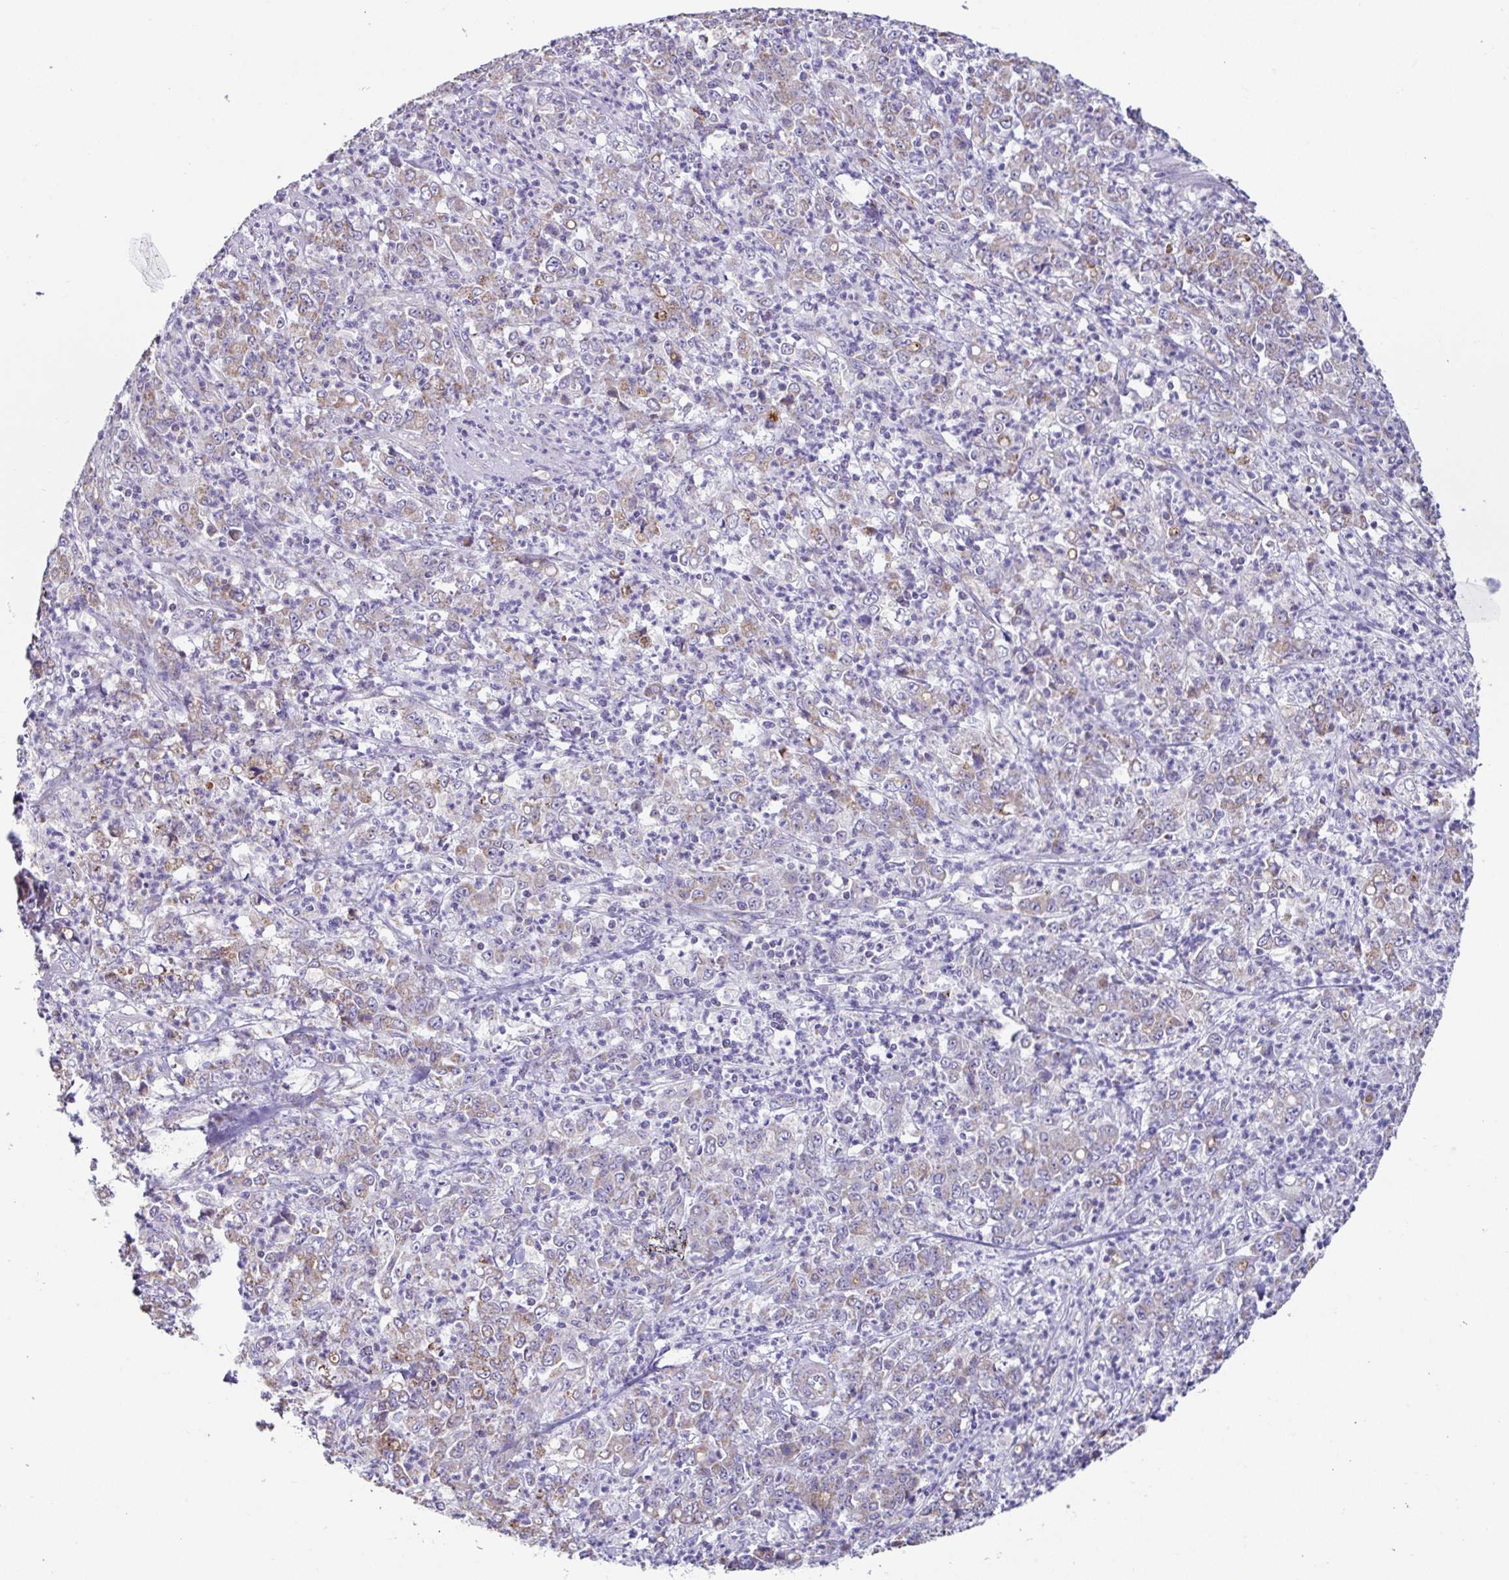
{"staining": {"intensity": "weak", "quantity": "<25%", "location": "cytoplasmic/membranous"}, "tissue": "stomach cancer", "cell_type": "Tumor cells", "image_type": "cancer", "snomed": [{"axis": "morphology", "description": "Adenocarcinoma, NOS"}, {"axis": "topography", "description": "Stomach, lower"}], "caption": "High power microscopy photomicrograph of an IHC histopathology image of stomach cancer (adenocarcinoma), revealing no significant staining in tumor cells.", "gene": "DOK7", "patient": {"sex": "female", "age": 71}}